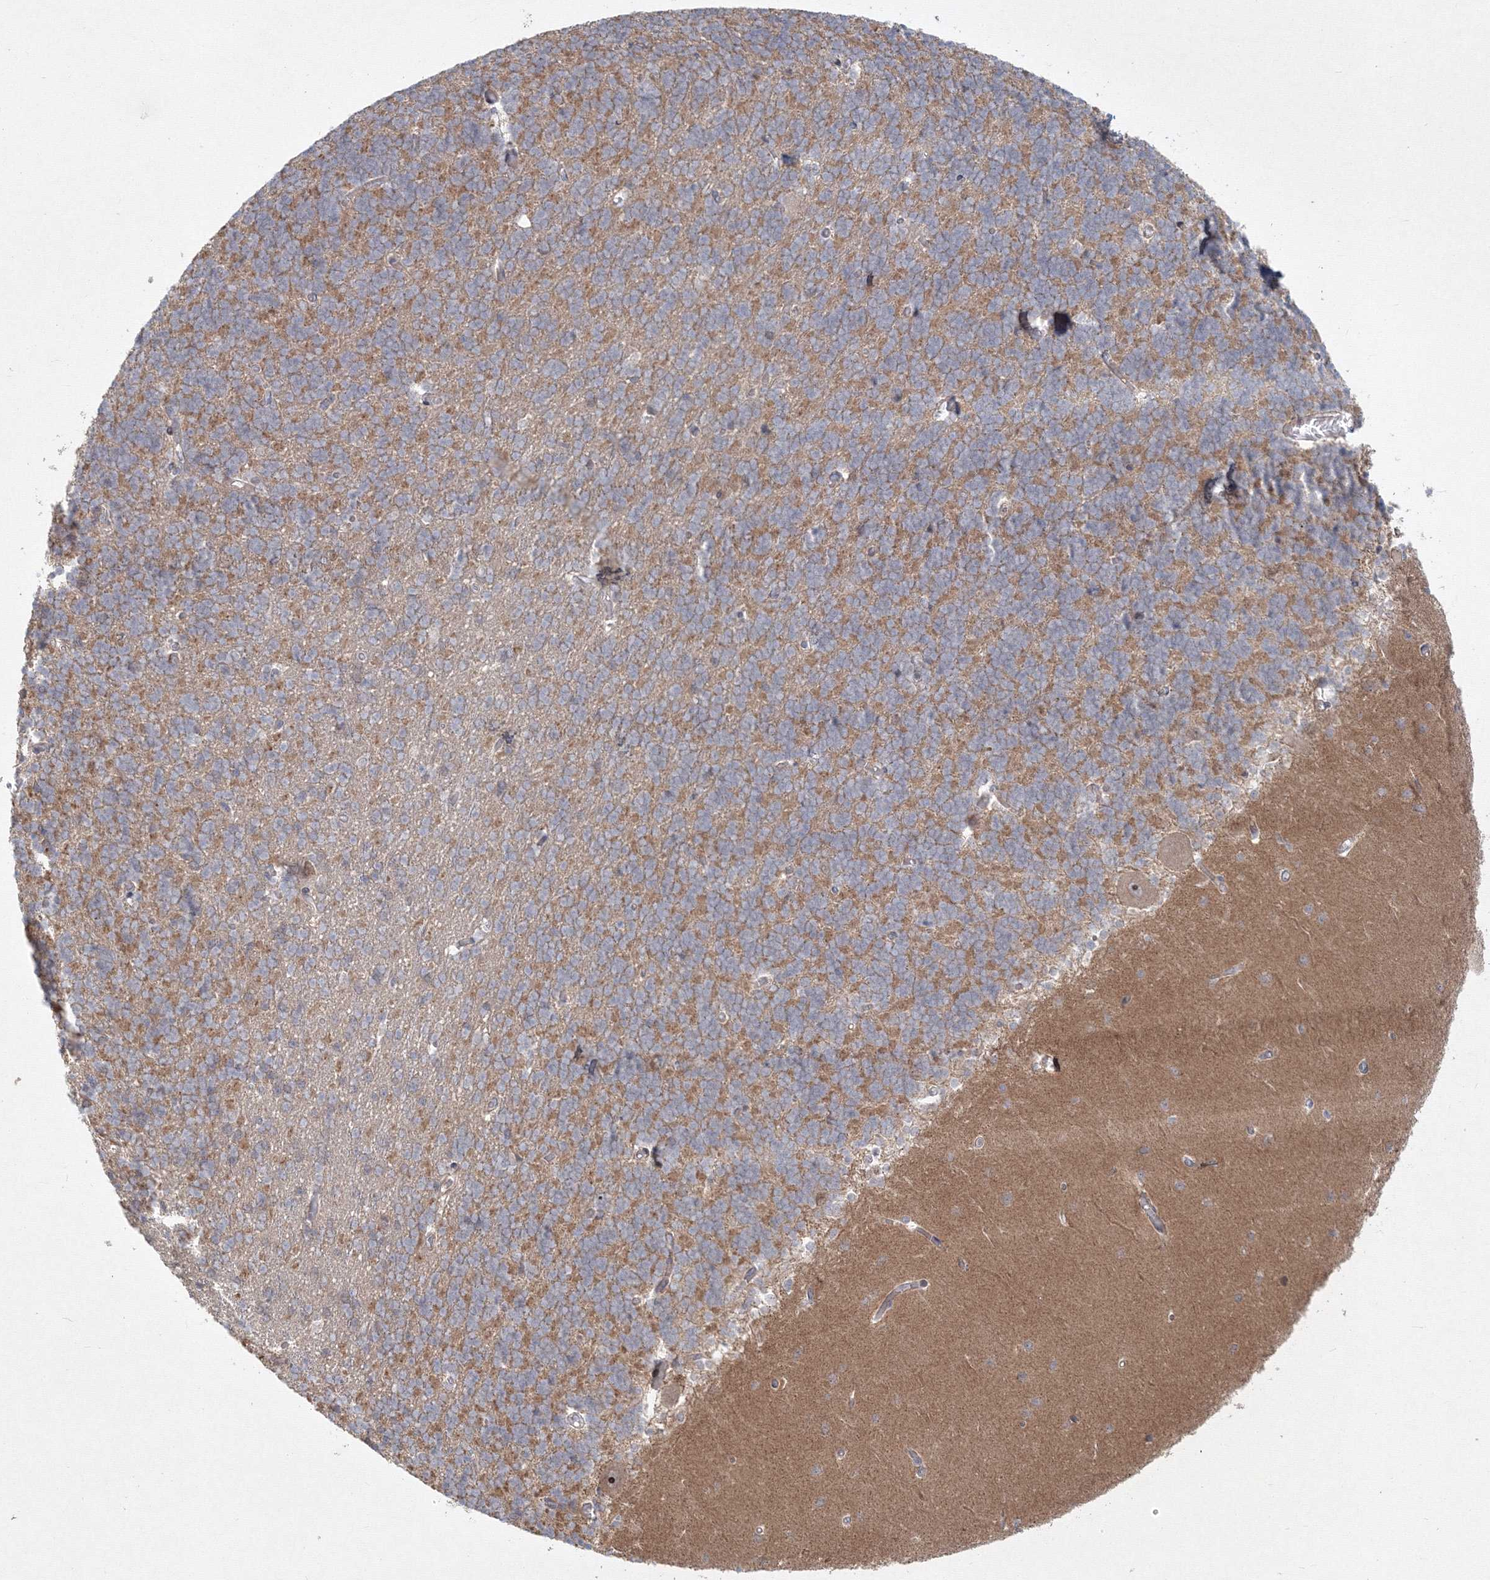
{"staining": {"intensity": "moderate", "quantity": "25%-75%", "location": "cytoplasmic/membranous"}, "tissue": "cerebellum", "cell_type": "Cells in granular layer", "image_type": "normal", "snomed": [{"axis": "morphology", "description": "Normal tissue, NOS"}, {"axis": "topography", "description": "Cerebellum"}], "caption": "Immunohistochemistry (IHC) (DAB) staining of unremarkable human cerebellum exhibits moderate cytoplasmic/membranous protein expression in approximately 25%-75% of cells in granular layer. The protein of interest is shown in brown color, while the nuclei are stained blue.", "gene": "WDR49", "patient": {"sex": "male", "age": 37}}